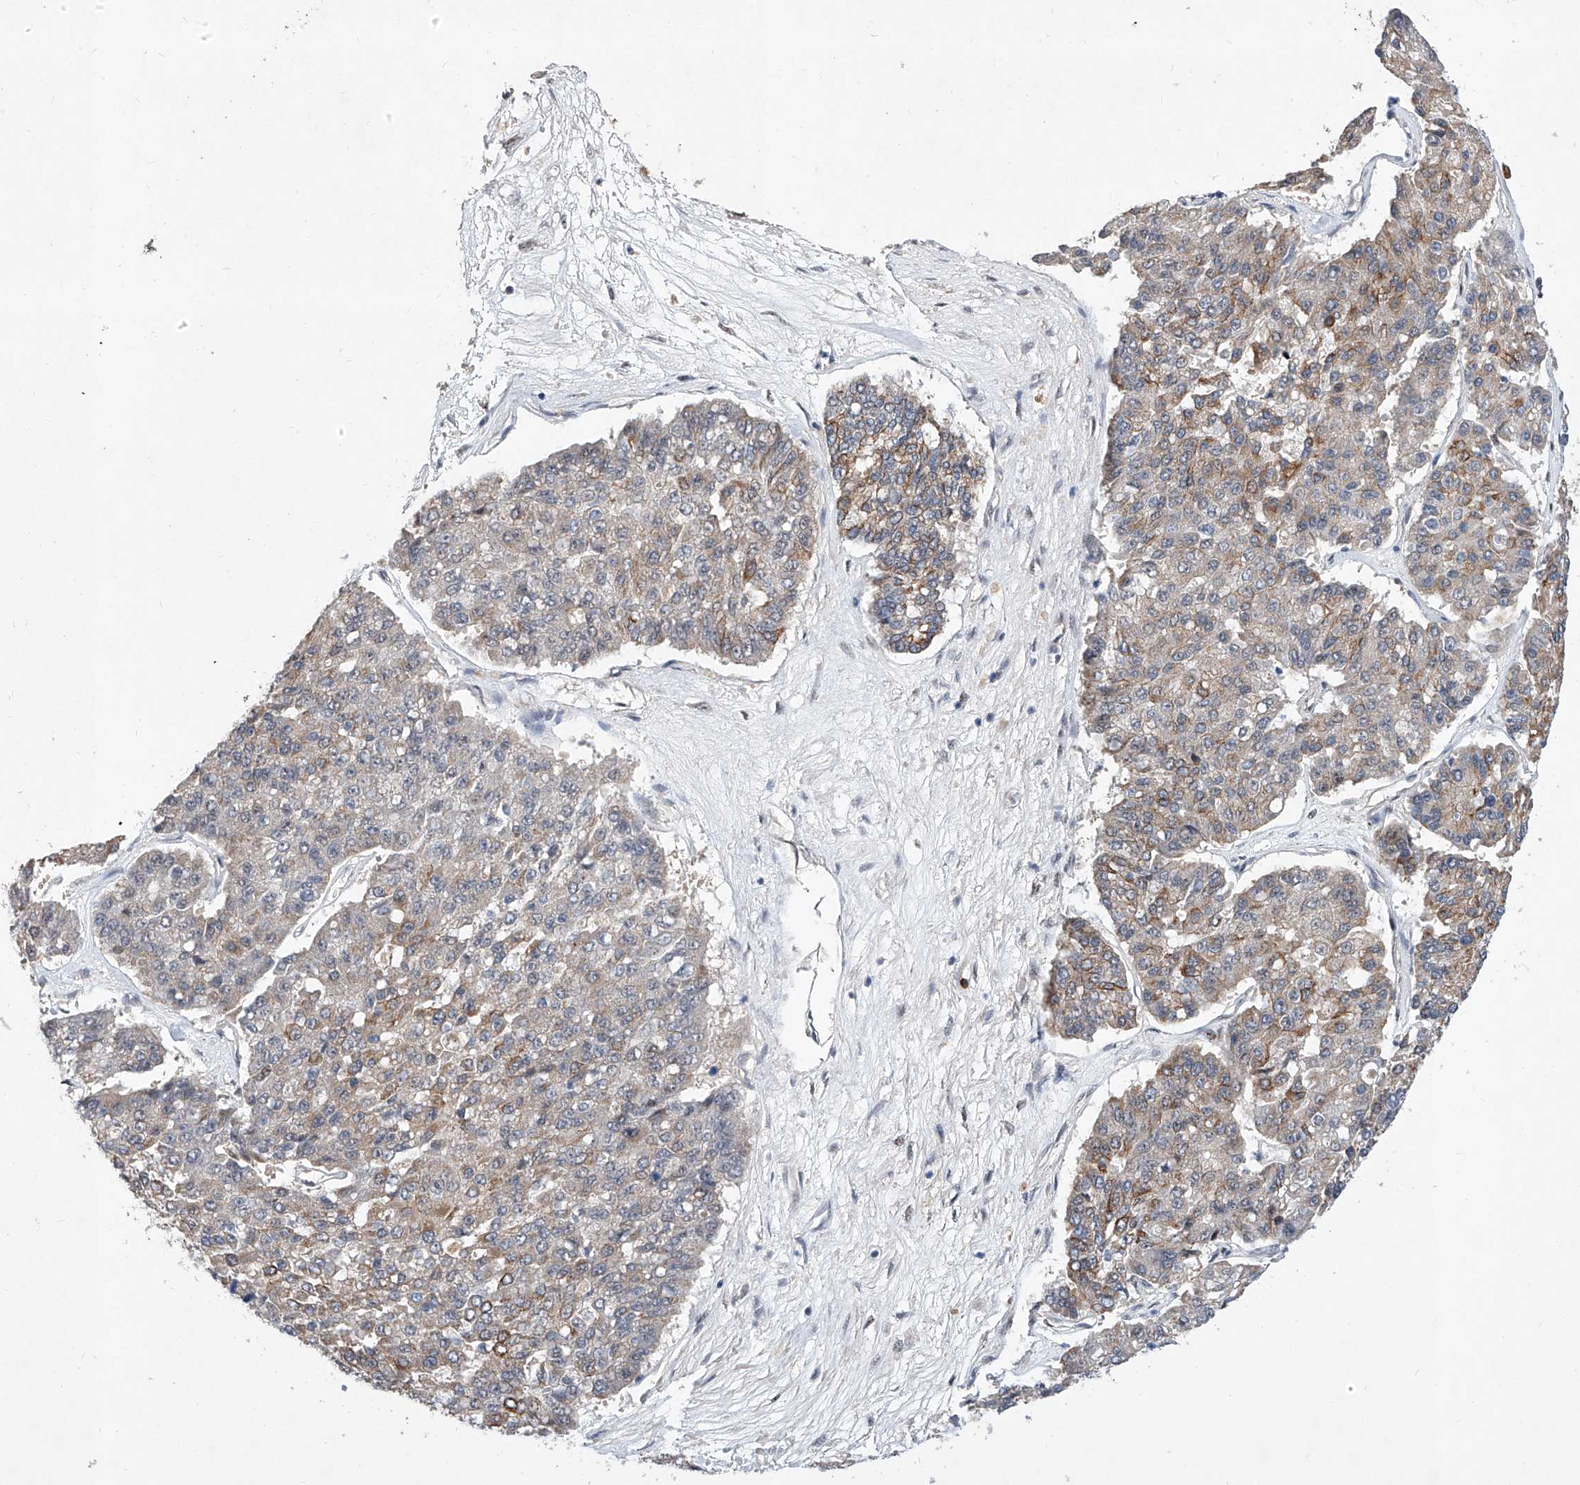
{"staining": {"intensity": "moderate", "quantity": "25%-75%", "location": "cytoplasmic/membranous"}, "tissue": "pancreatic cancer", "cell_type": "Tumor cells", "image_type": "cancer", "snomed": [{"axis": "morphology", "description": "Adenocarcinoma, NOS"}, {"axis": "topography", "description": "Pancreas"}], "caption": "This histopathology image shows pancreatic cancer (adenocarcinoma) stained with immunohistochemistry to label a protein in brown. The cytoplasmic/membranous of tumor cells show moderate positivity for the protein. Nuclei are counter-stained blue.", "gene": "MFSD4B", "patient": {"sex": "male", "age": 50}}